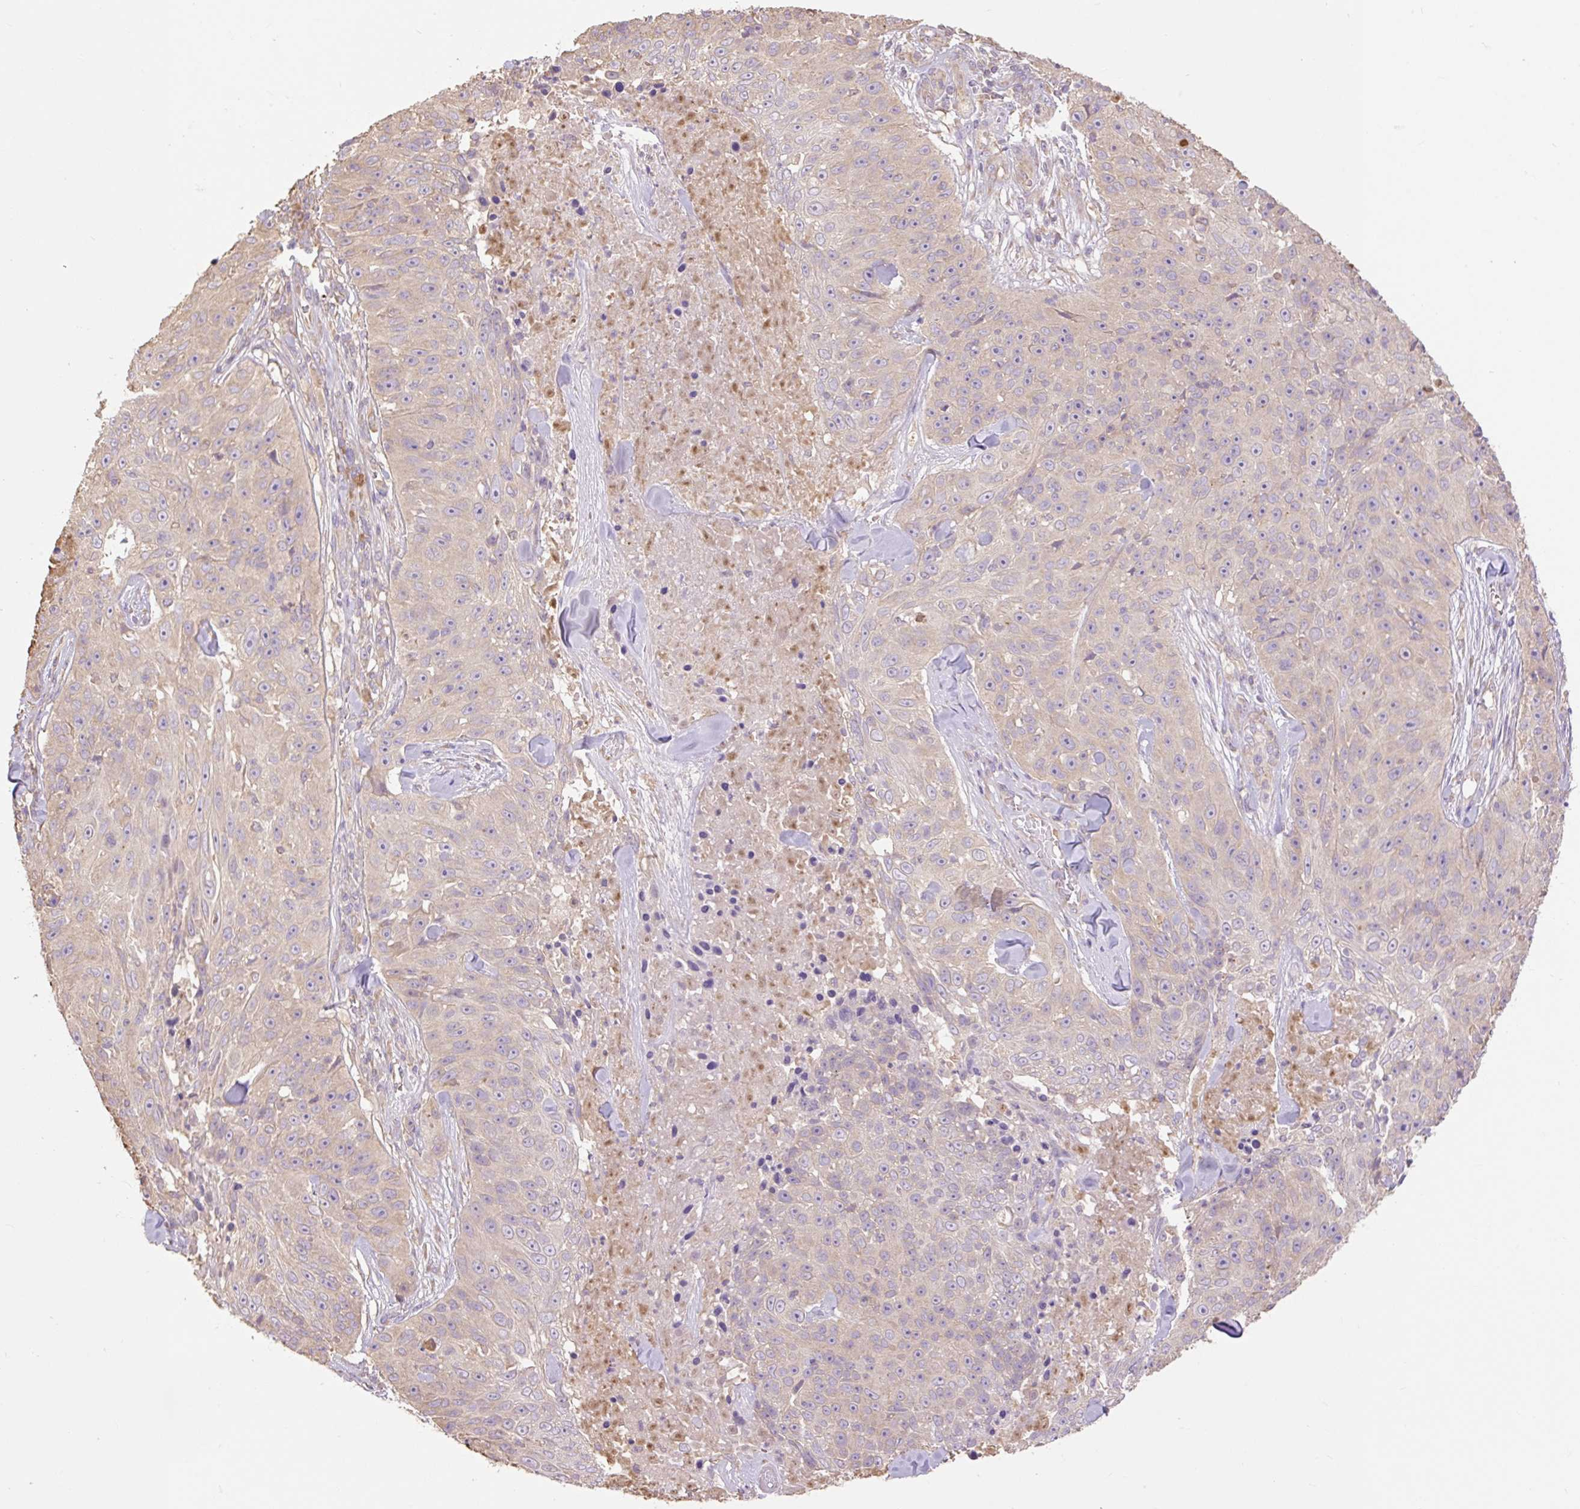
{"staining": {"intensity": "weak", "quantity": "25%-75%", "location": "cytoplasmic/membranous"}, "tissue": "skin cancer", "cell_type": "Tumor cells", "image_type": "cancer", "snomed": [{"axis": "morphology", "description": "Squamous cell carcinoma, NOS"}, {"axis": "topography", "description": "Skin"}], "caption": "Immunohistochemical staining of human skin cancer exhibits low levels of weak cytoplasmic/membranous expression in approximately 25%-75% of tumor cells.", "gene": "DESI1", "patient": {"sex": "female", "age": 87}}